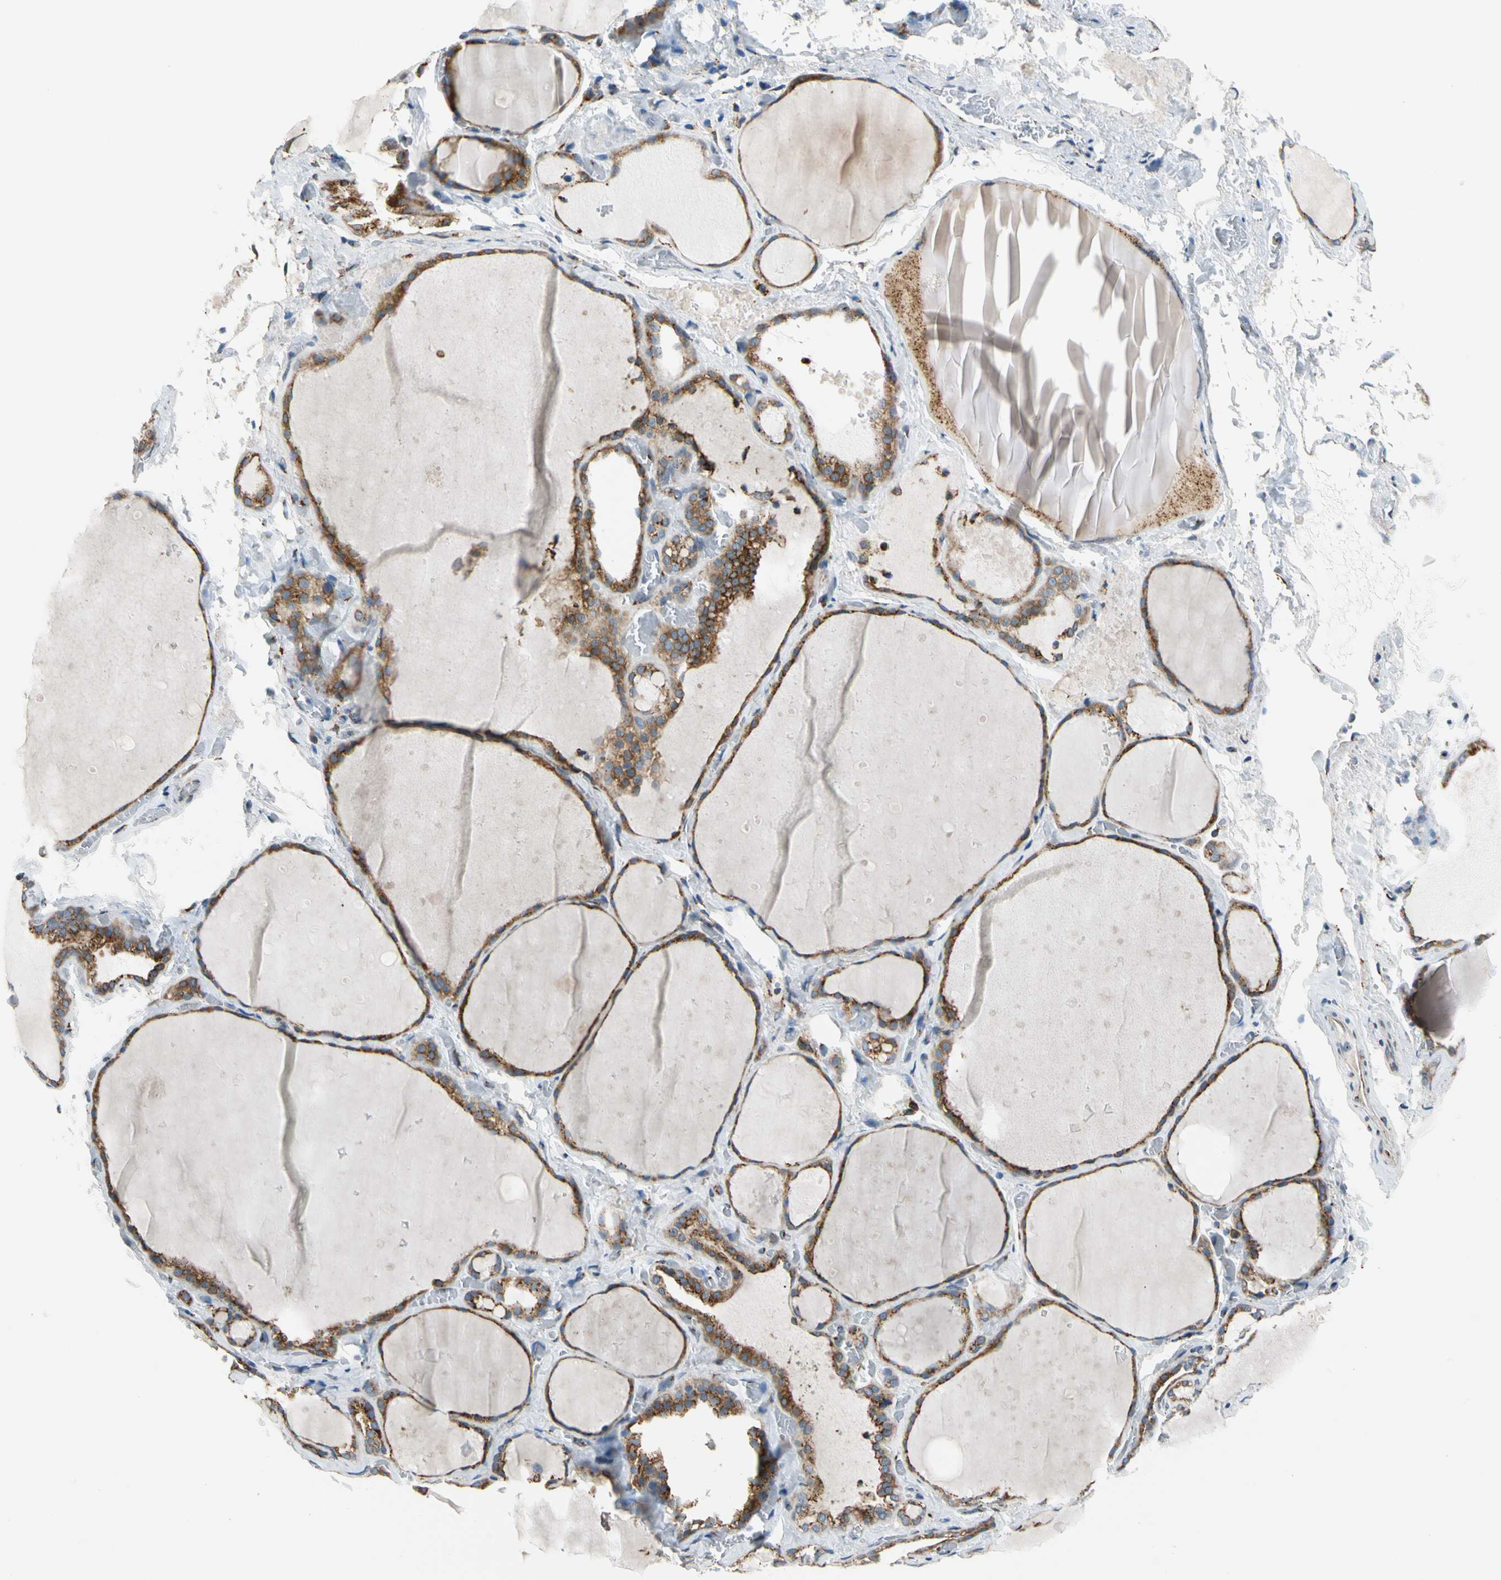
{"staining": {"intensity": "moderate", "quantity": ">75%", "location": "cytoplasmic/membranous"}, "tissue": "thyroid gland", "cell_type": "Glandular cells", "image_type": "normal", "snomed": [{"axis": "morphology", "description": "Normal tissue, NOS"}, {"axis": "topography", "description": "Thyroid gland"}], "caption": "Benign thyroid gland shows moderate cytoplasmic/membranous expression in approximately >75% of glandular cells, visualized by immunohistochemistry. (DAB (3,3'-diaminobenzidine) = brown stain, brightfield microscopy at high magnification).", "gene": "NUCB1", "patient": {"sex": "male", "age": 76}}